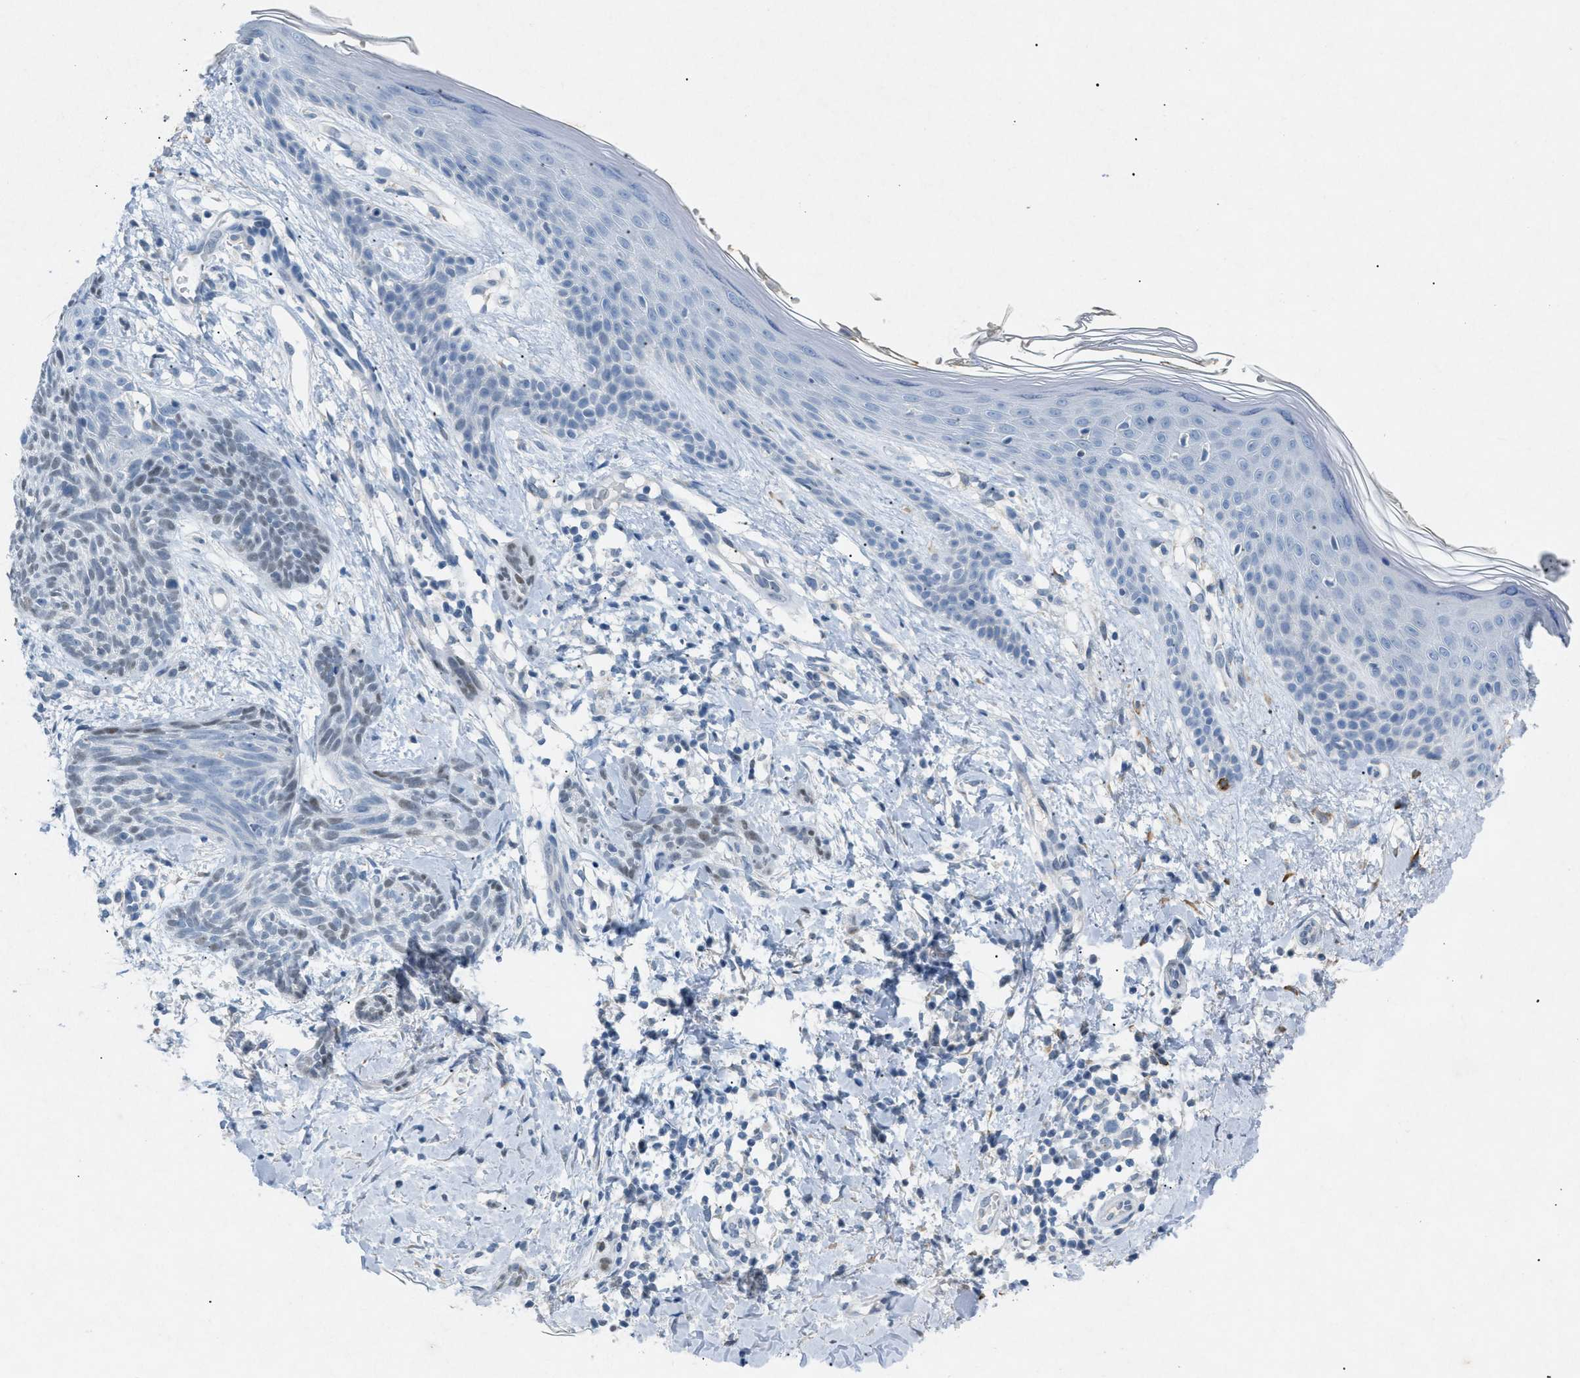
{"staining": {"intensity": "negative", "quantity": "none", "location": "none"}, "tissue": "skin cancer", "cell_type": "Tumor cells", "image_type": "cancer", "snomed": [{"axis": "morphology", "description": "Basal cell carcinoma"}, {"axis": "topography", "description": "Skin"}], "caption": "This histopathology image is of skin basal cell carcinoma stained with immunohistochemistry to label a protein in brown with the nuclei are counter-stained blue. There is no positivity in tumor cells.", "gene": "TASOR", "patient": {"sex": "female", "age": 59}}